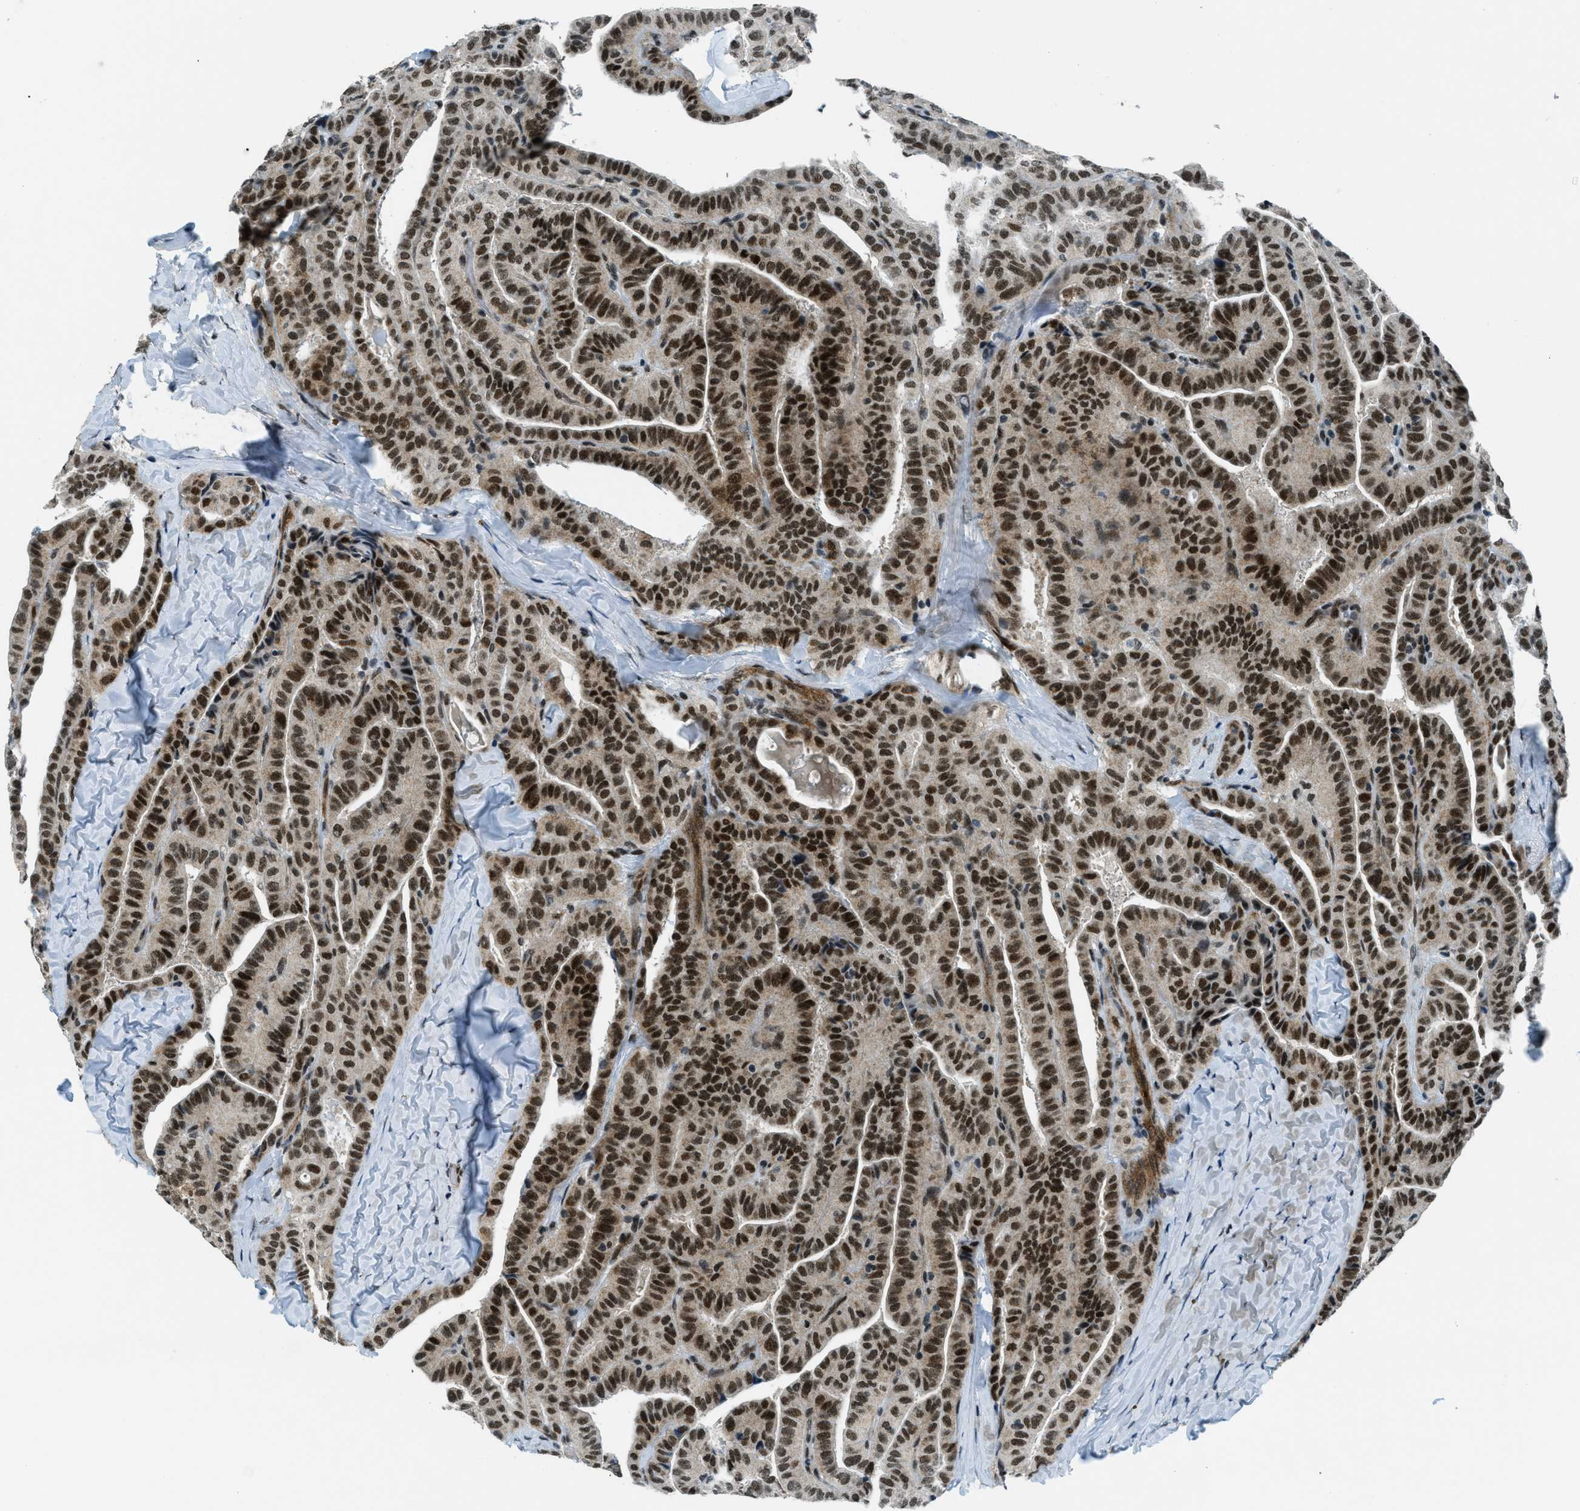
{"staining": {"intensity": "strong", "quantity": ">75%", "location": "nuclear"}, "tissue": "thyroid cancer", "cell_type": "Tumor cells", "image_type": "cancer", "snomed": [{"axis": "morphology", "description": "Papillary adenocarcinoma, NOS"}, {"axis": "topography", "description": "Thyroid gland"}], "caption": "A photomicrograph showing strong nuclear staining in approximately >75% of tumor cells in thyroid cancer, as visualized by brown immunohistochemical staining.", "gene": "KLF6", "patient": {"sex": "male", "age": 77}}